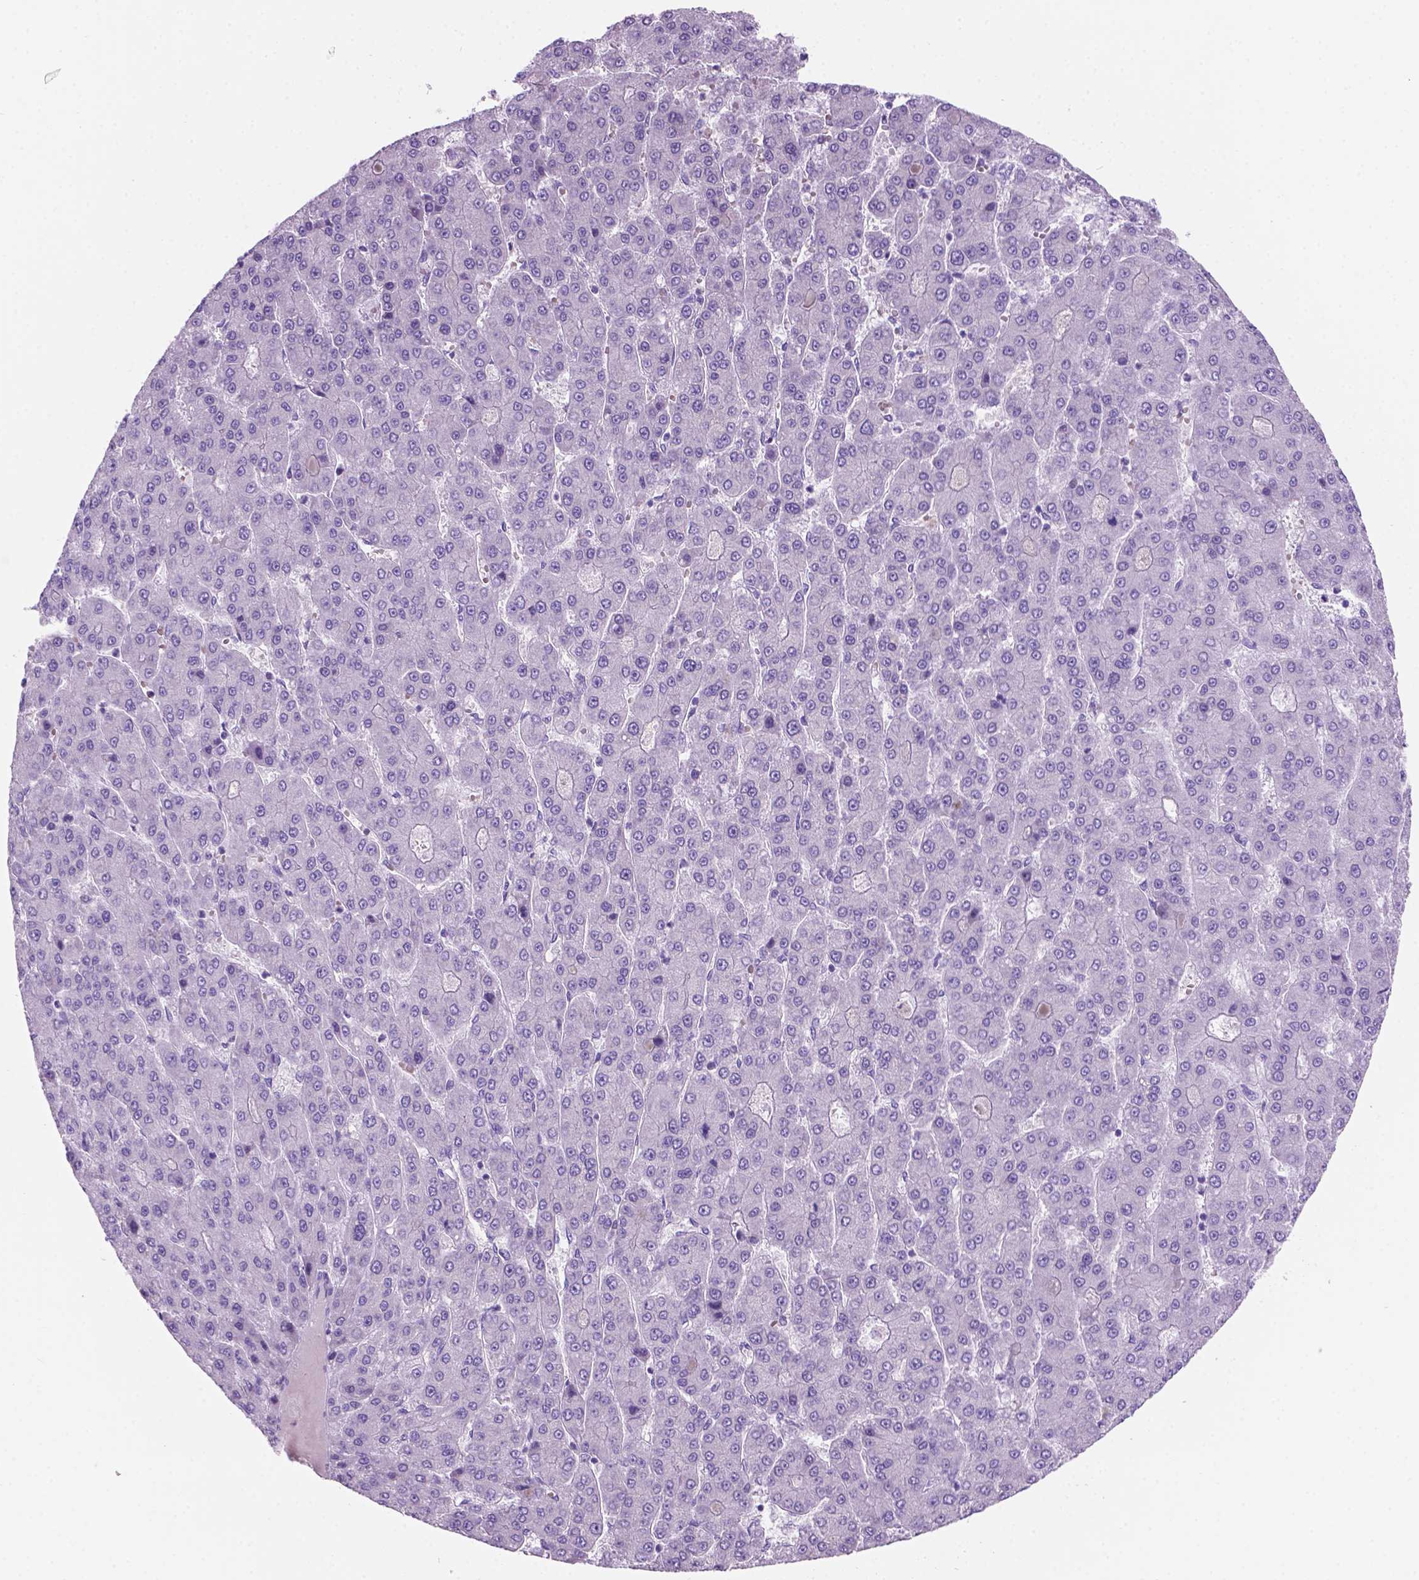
{"staining": {"intensity": "negative", "quantity": "none", "location": "none"}, "tissue": "liver cancer", "cell_type": "Tumor cells", "image_type": "cancer", "snomed": [{"axis": "morphology", "description": "Carcinoma, Hepatocellular, NOS"}, {"axis": "topography", "description": "Liver"}], "caption": "This is a image of immunohistochemistry (IHC) staining of hepatocellular carcinoma (liver), which shows no expression in tumor cells. (Stains: DAB (3,3'-diaminobenzidine) IHC with hematoxylin counter stain, Microscopy: brightfield microscopy at high magnification).", "gene": "GRIN2B", "patient": {"sex": "male", "age": 70}}